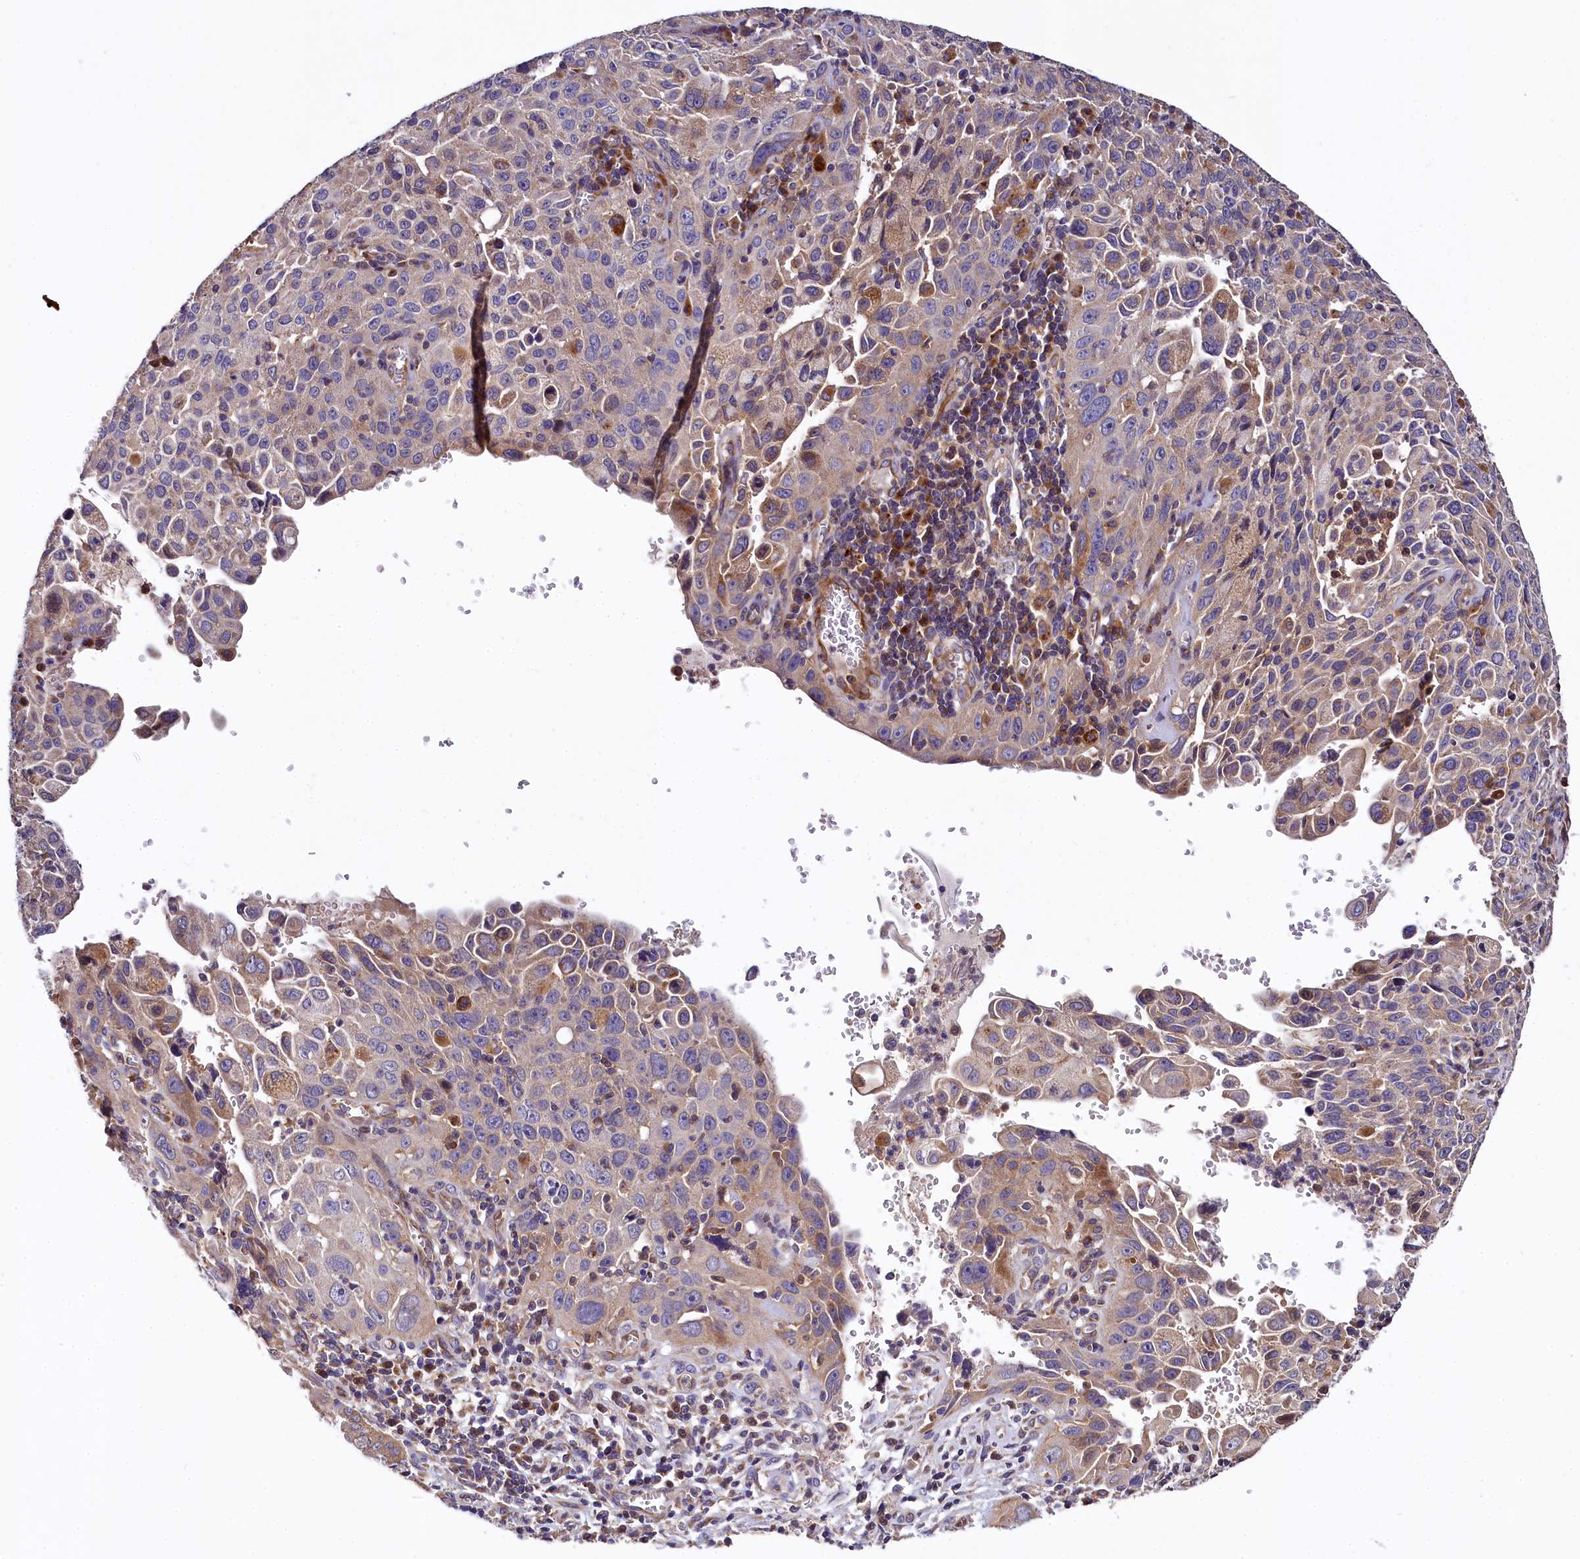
{"staining": {"intensity": "moderate", "quantity": "<25%", "location": "cytoplasmic/membranous"}, "tissue": "cervical cancer", "cell_type": "Tumor cells", "image_type": "cancer", "snomed": [{"axis": "morphology", "description": "Squamous cell carcinoma, NOS"}, {"axis": "topography", "description": "Cervix"}], "caption": "Cervical cancer (squamous cell carcinoma) was stained to show a protein in brown. There is low levels of moderate cytoplasmic/membranous staining in approximately <25% of tumor cells.", "gene": "SPRYD3", "patient": {"sex": "female", "age": 42}}